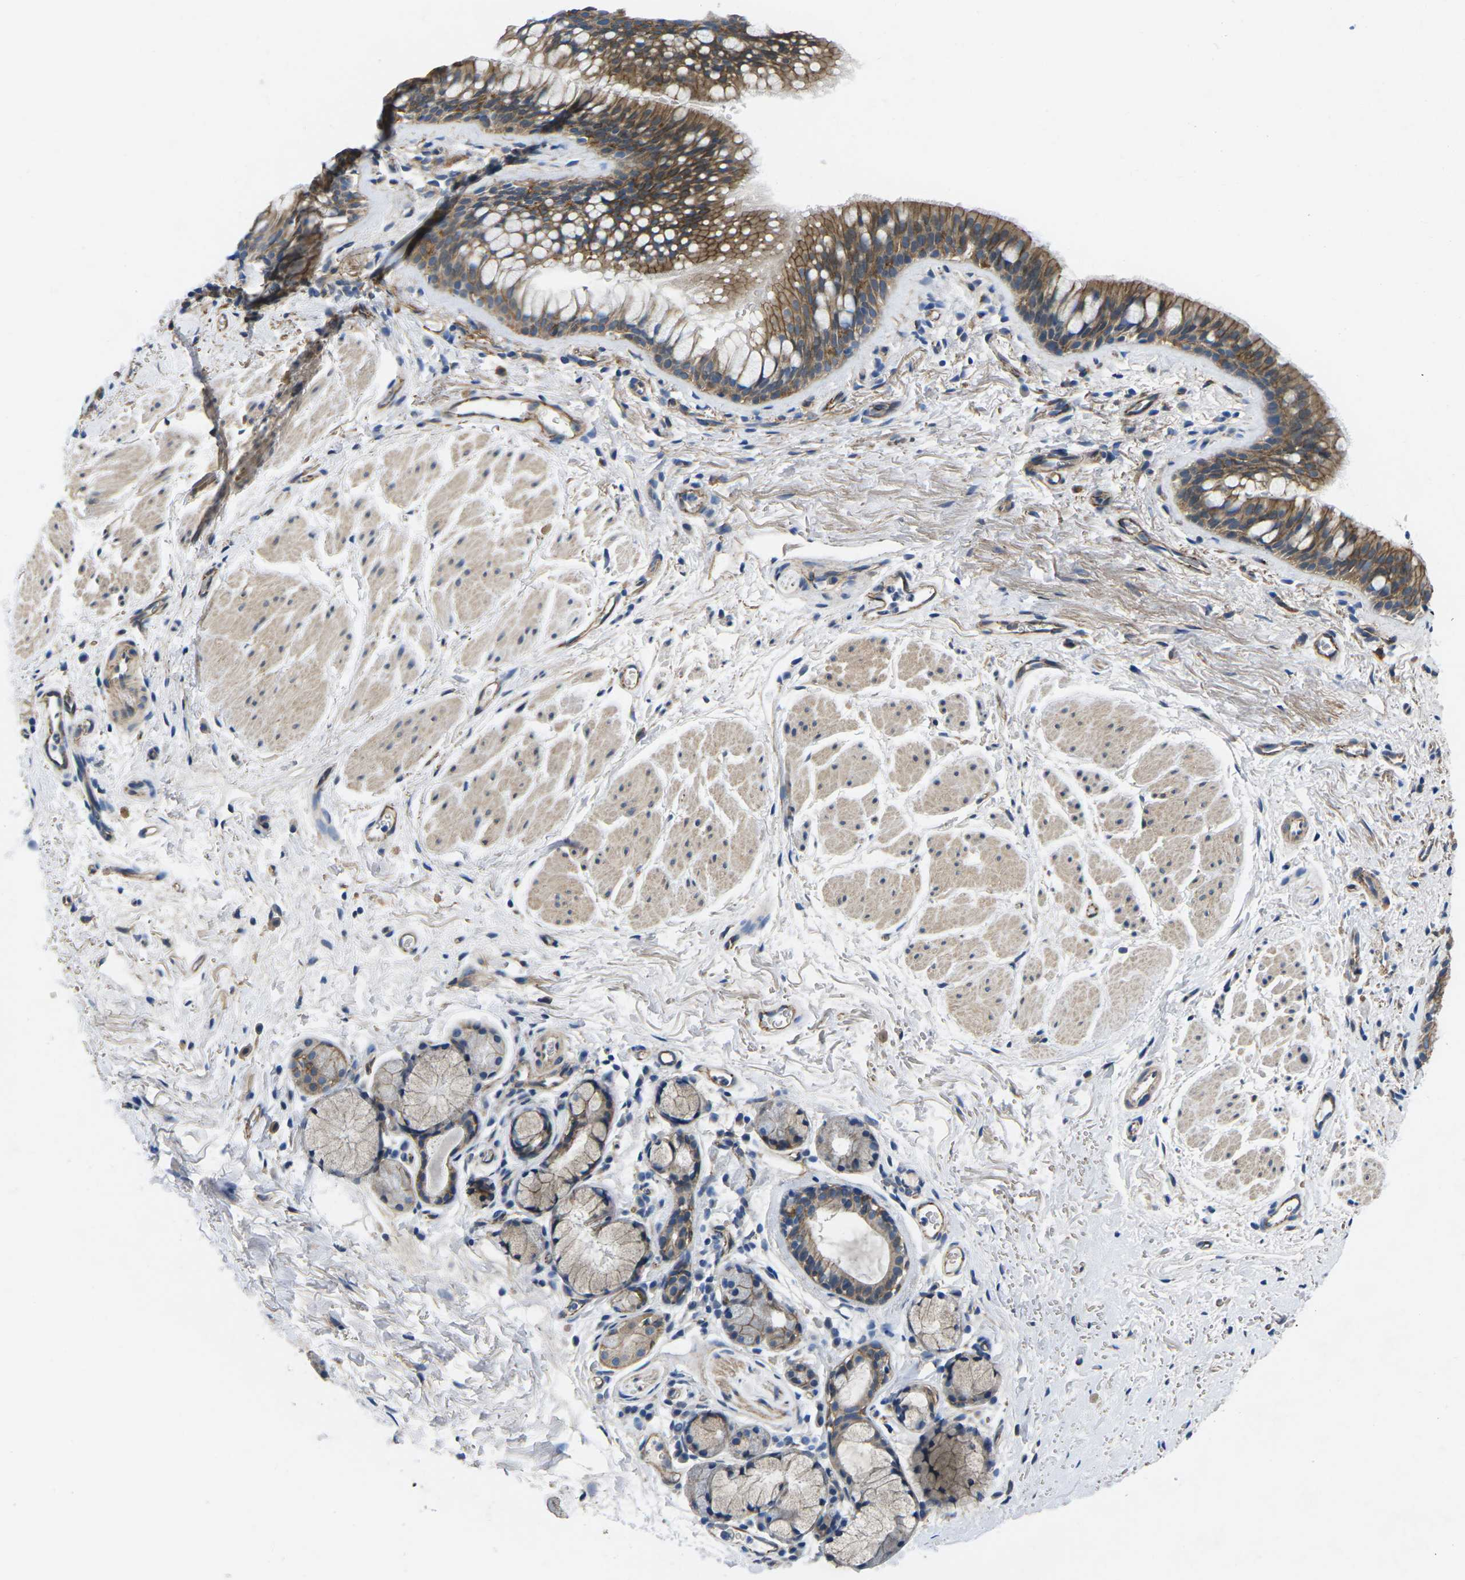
{"staining": {"intensity": "strong", "quantity": ">75%", "location": "cytoplasmic/membranous"}, "tissue": "bronchus", "cell_type": "Respiratory epithelial cells", "image_type": "normal", "snomed": [{"axis": "morphology", "description": "Normal tissue, NOS"}, {"axis": "topography", "description": "Cartilage tissue"}, {"axis": "topography", "description": "Bronchus"}], "caption": "IHC (DAB) staining of benign bronchus exhibits strong cytoplasmic/membranous protein positivity in approximately >75% of respiratory epithelial cells. (DAB IHC, brown staining for protein, blue staining for nuclei).", "gene": "CTNND1", "patient": {"sex": "female", "age": 53}}